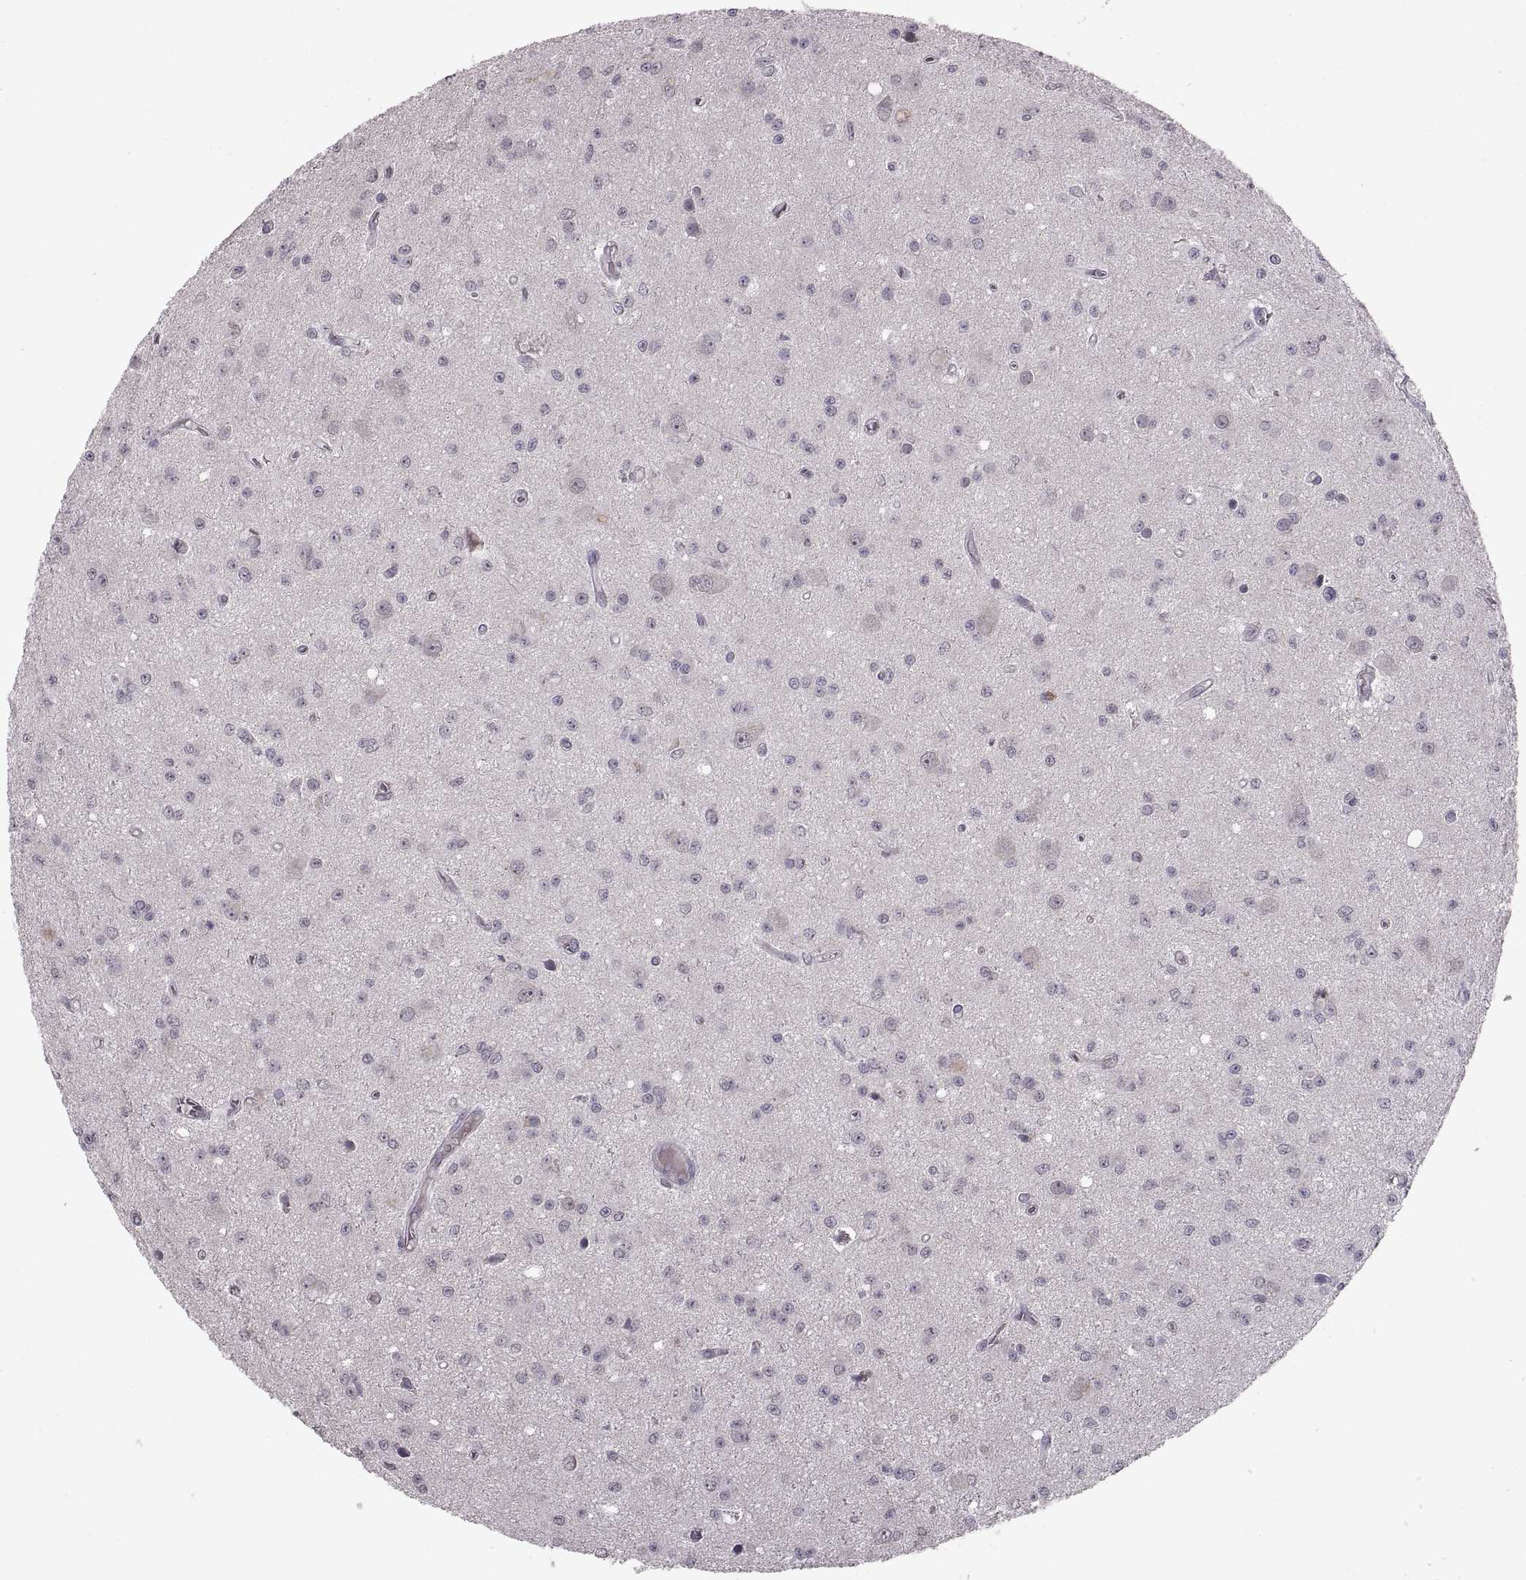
{"staining": {"intensity": "negative", "quantity": "none", "location": "none"}, "tissue": "glioma", "cell_type": "Tumor cells", "image_type": "cancer", "snomed": [{"axis": "morphology", "description": "Glioma, malignant, Low grade"}, {"axis": "topography", "description": "Brain"}], "caption": "IHC image of glioma stained for a protein (brown), which displays no expression in tumor cells.", "gene": "PAX2", "patient": {"sex": "female", "age": 45}}